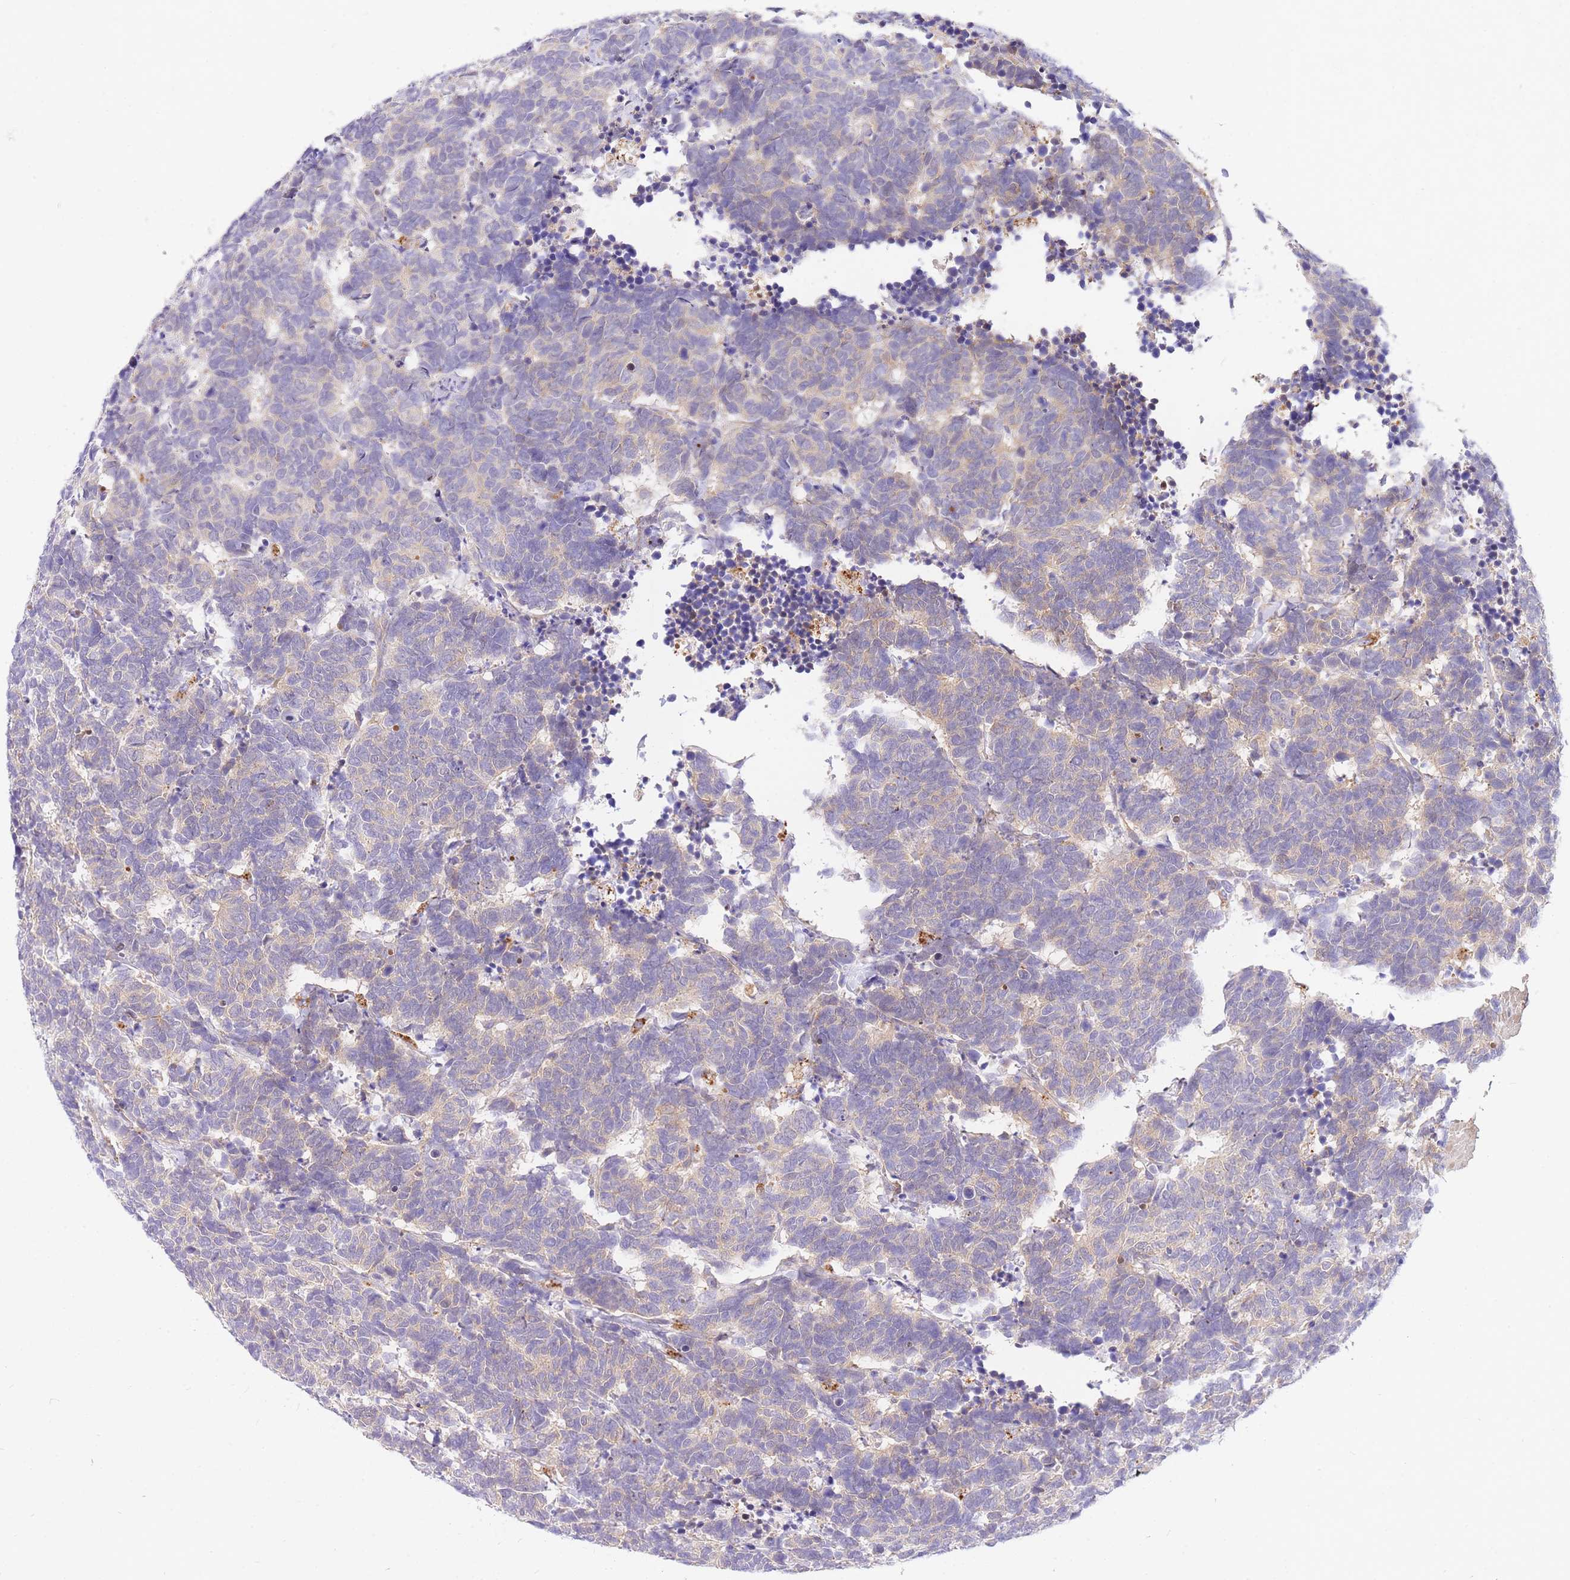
{"staining": {"intensity": "weak", "quantity": "<25%", "location": "cytoplasmic/membranous"}, "tissue": "carcinoid", "cell_type": "Tumor cells", "image_type": "cancer", "snomed": [{"axis": "morphology", "description": "Carcinoma, NOS"}, {"axis": "morphology", "description": "Carcinoid, malignant, NOS"}, {"axis": "topography", "description": "Urinary bladder"}], "caption": "Immunohistochemistry (IHC) micrograph of neoplastic tissue: human carcinoid stained with DAB (3,3'-diaminobenzidine) shows no significant protein positivity in tumor cells.", "gene": "SRSF12", "patient": {"sex": "male", "age": 57}}